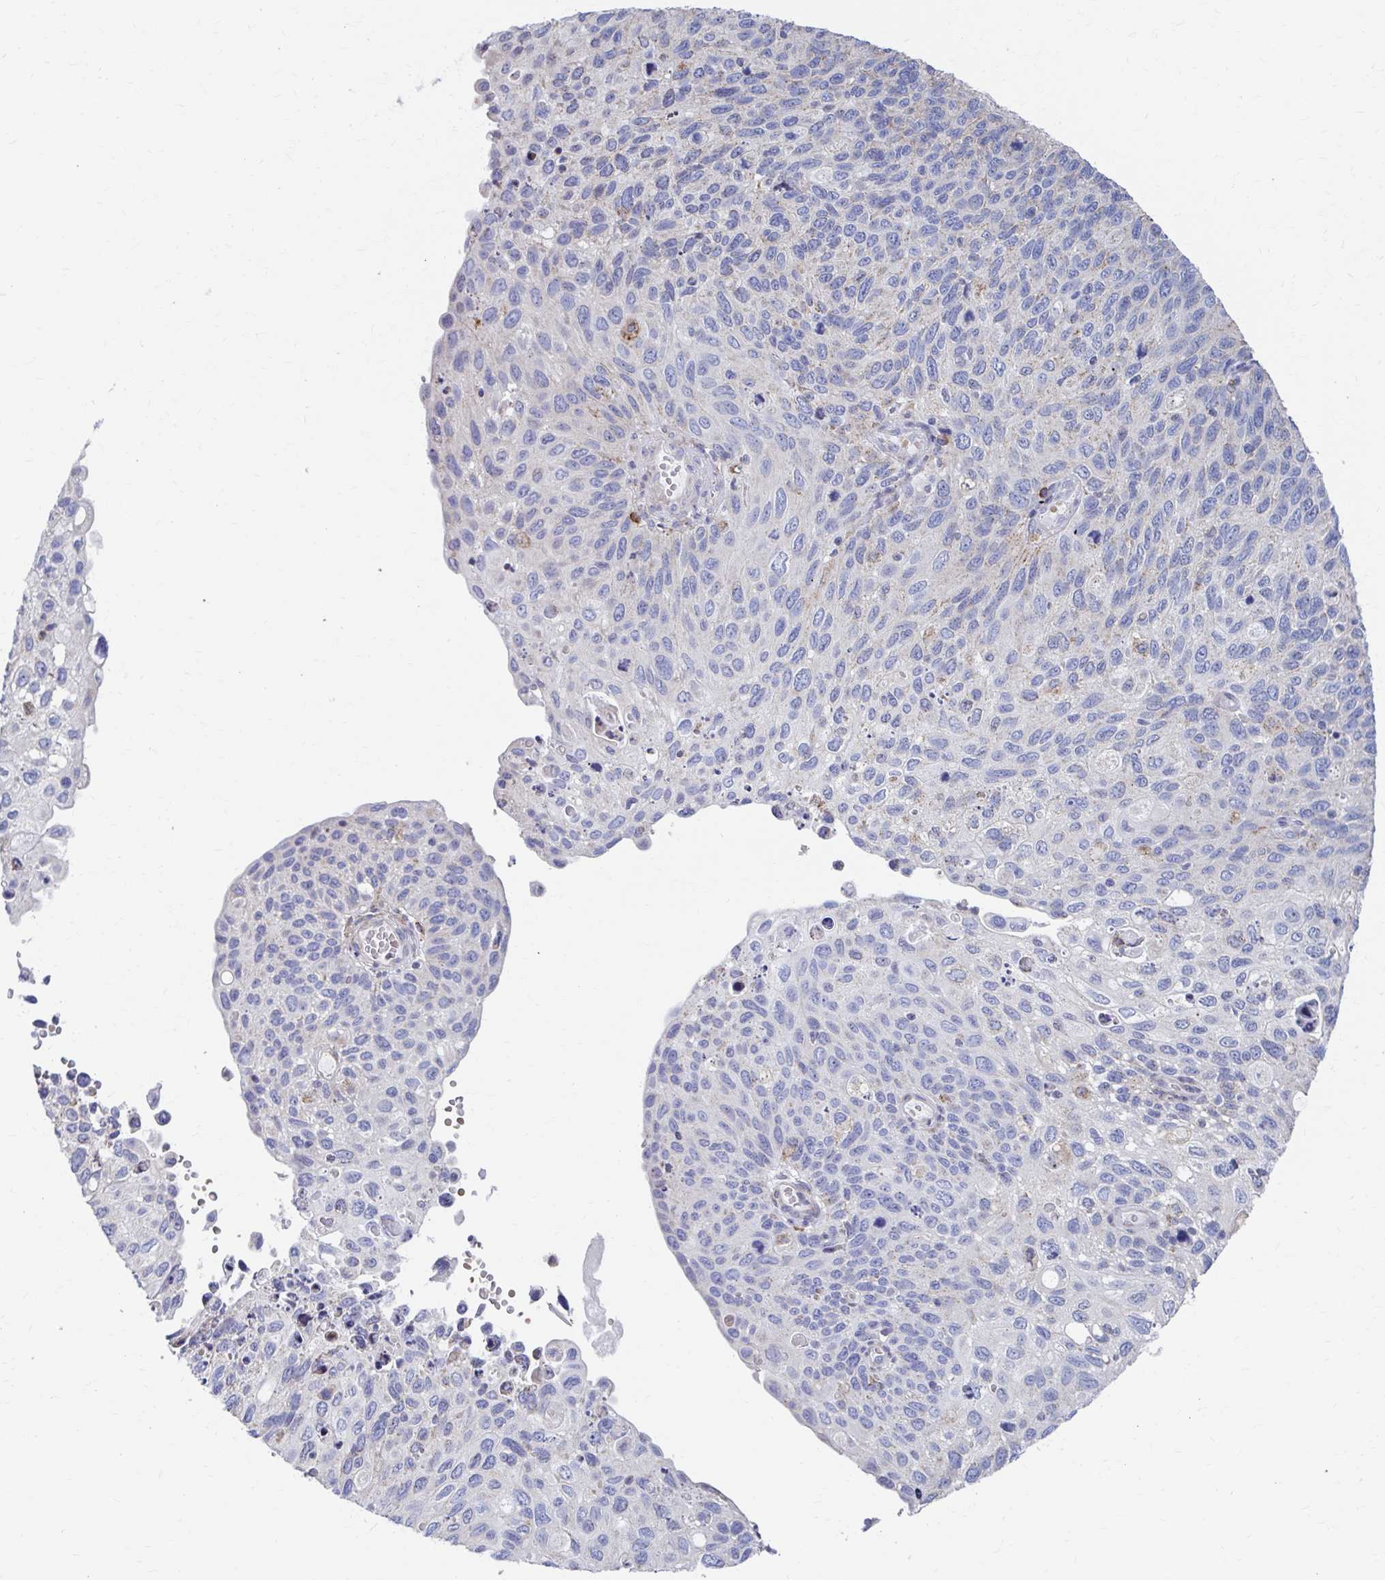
{"staining": {"intensity": "negative", "quantity": "none", "location": "none"}, "tissue": "cervical cancer", "cell_type": "Tumor cells", "image_type": "cancer", "snomed": [{"axis": "morphology", "description": "Squamous cell carcinoma, NOS"}, {"axis": "topography", "description": "Cervix"}], "caption": "Cervical cancer (squamous cell carcinoma) stained for a protein using immunohistochemistry reveals no expression tumor cells.", "gene": "FKBP2", "patient": {"sex": "female", "age": 70}}